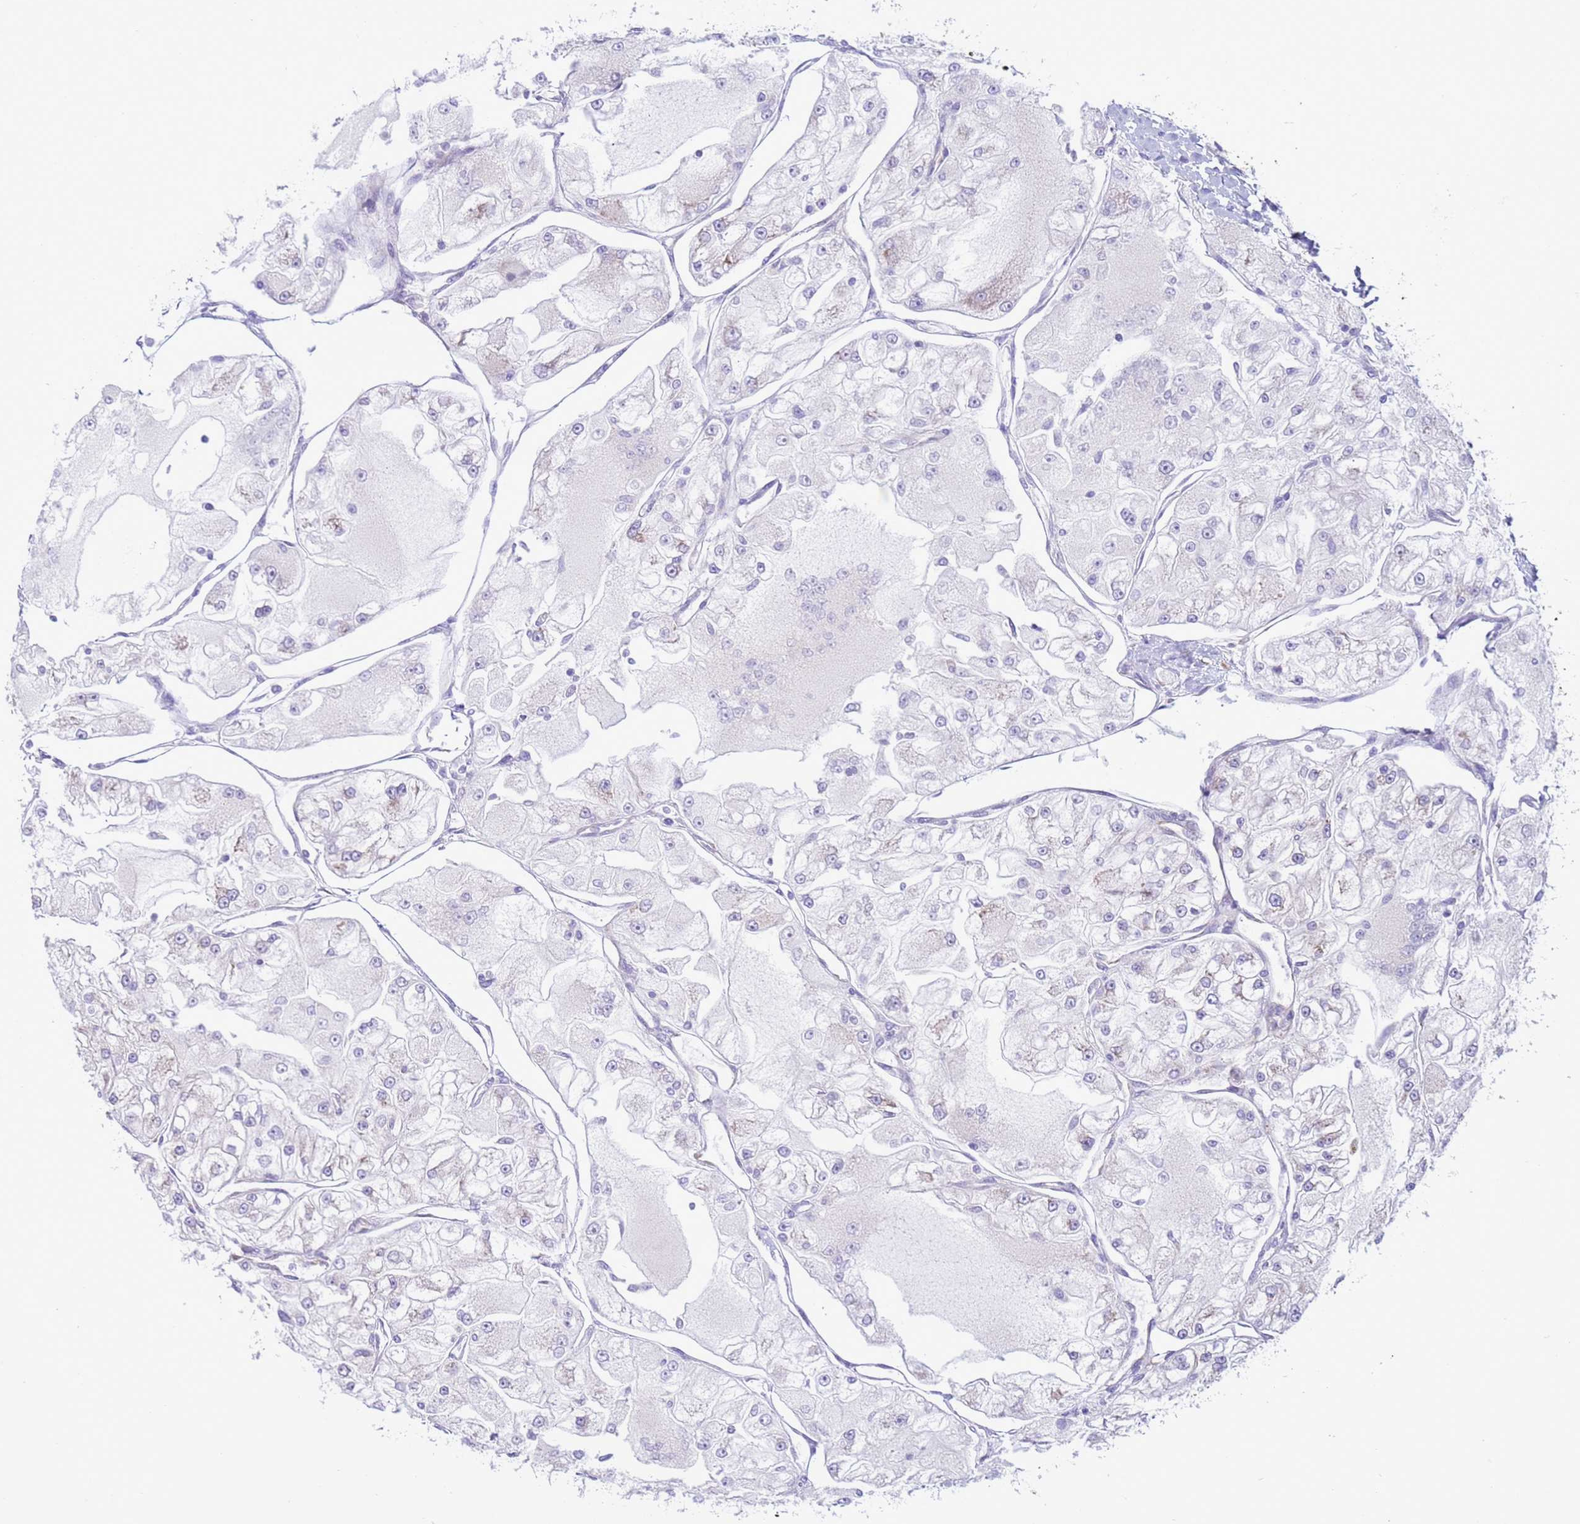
{"staining": {"intensity": "negative", "quantity": "none", "location": "none"}, "tissue": "renal cancer", "cell_type": "Tumor cells", "image_type": "cancer", "snomed": [{"axis": "morphology", "description": "Adenocarcinoma, NOS"}, {"axis": "topography", "description": "Kidney"}], "caption": "A high-resolution image shows immunohistochemistry staining of renal cancer, which displays no significant positivity in tumor cells.", "gene": "VARS1", "patient": {"sex": "female", "age": 72}}